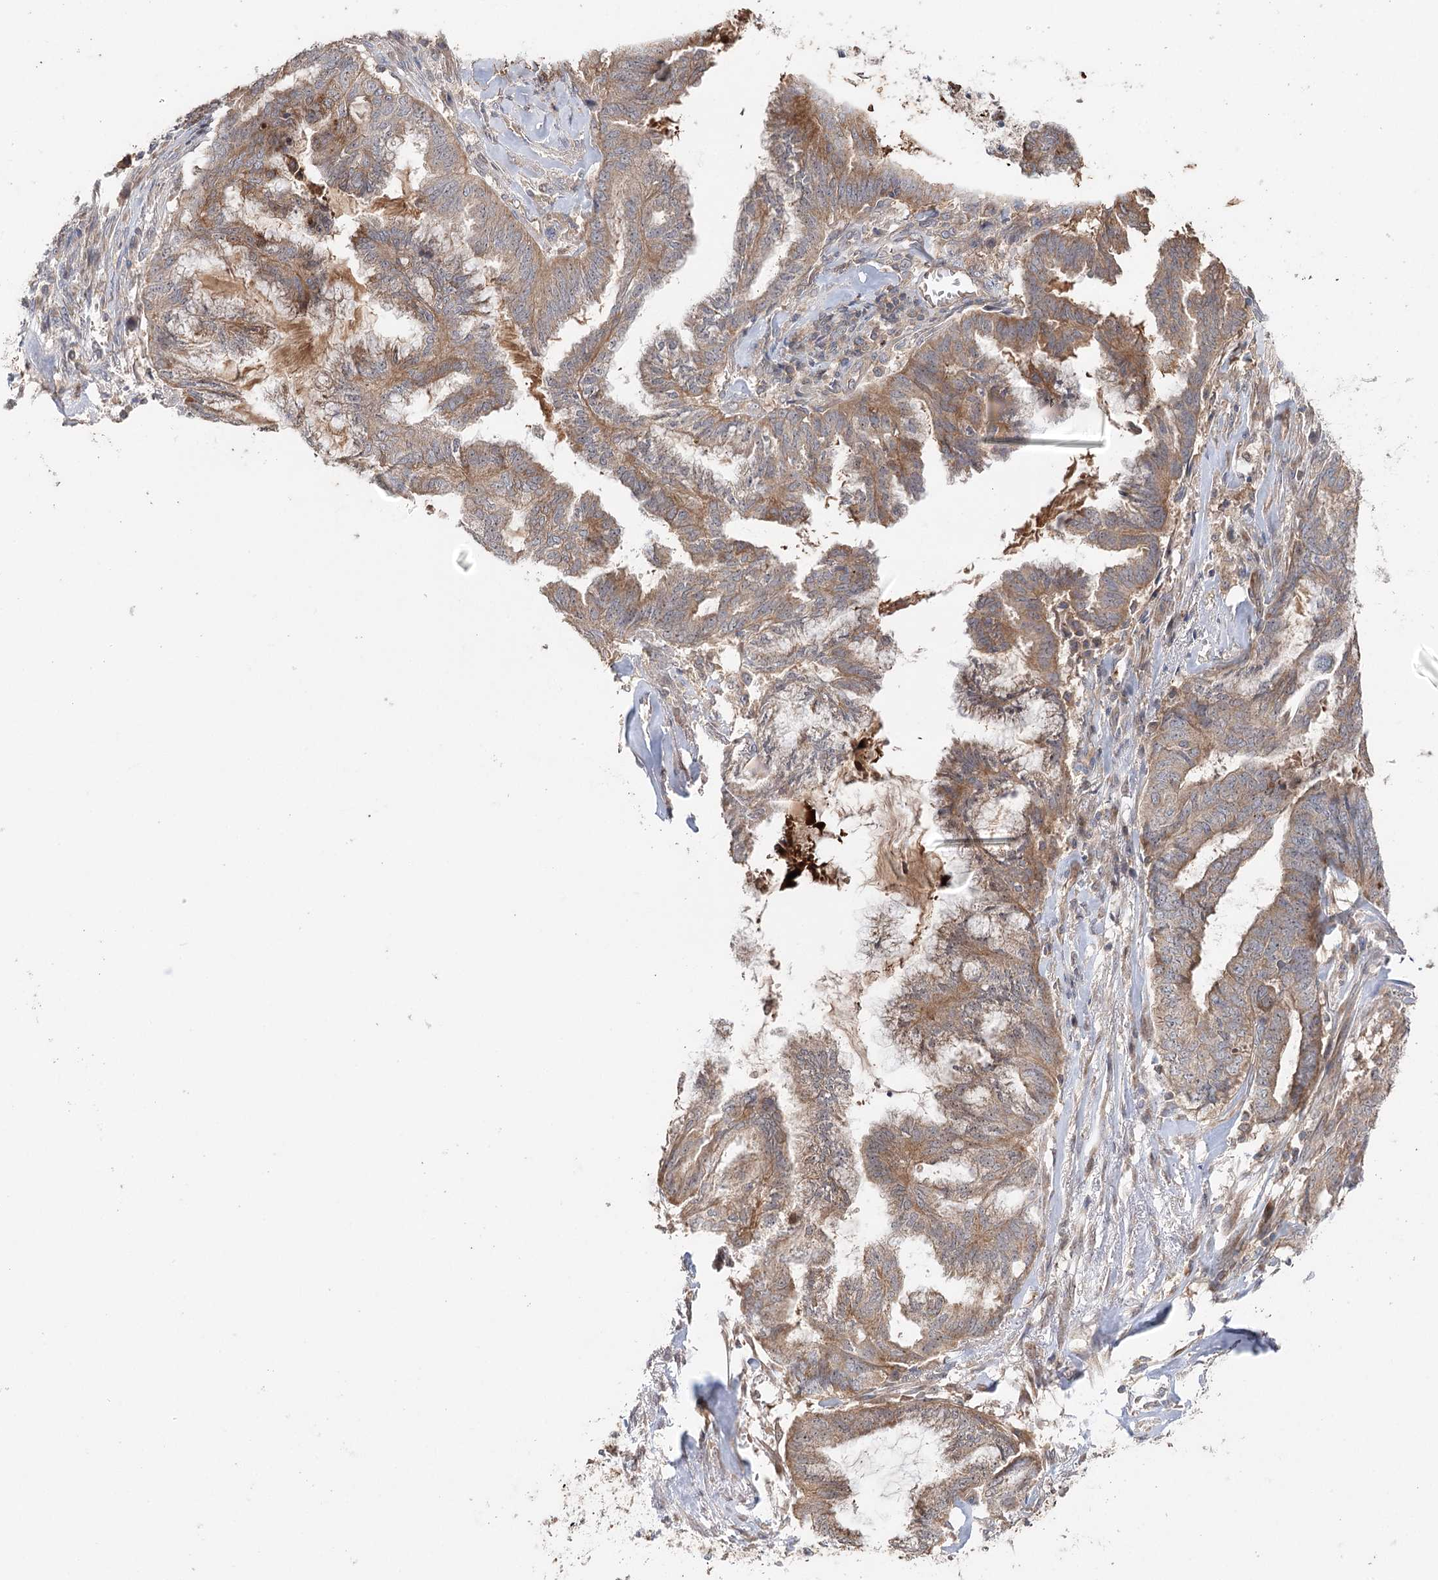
{"staining": {"intensity": "moderate", "quantity": "25%-75%", "location": "cytoplasmic/membranous,nuclear"}, "tissue": "endometrial cancer", "cell_type": "Tumor cells", "image_type": "cancer", "snomed": [{"axis": "morphology", "description": "Adenocarcinoma, NOS"}, {"axis": "topography", "description": "Endometrium"}], "caption": "A micrograph of human endometrial adenocarcinoma stained for a protein shows moderate cytoplasmic/membranous and nuclear brown staining in tumor cells. (IHC, brightfield microscopy, high magnification).", "gene": "RAPGEF6", "patient": {"sex": "female", "age": 86}}